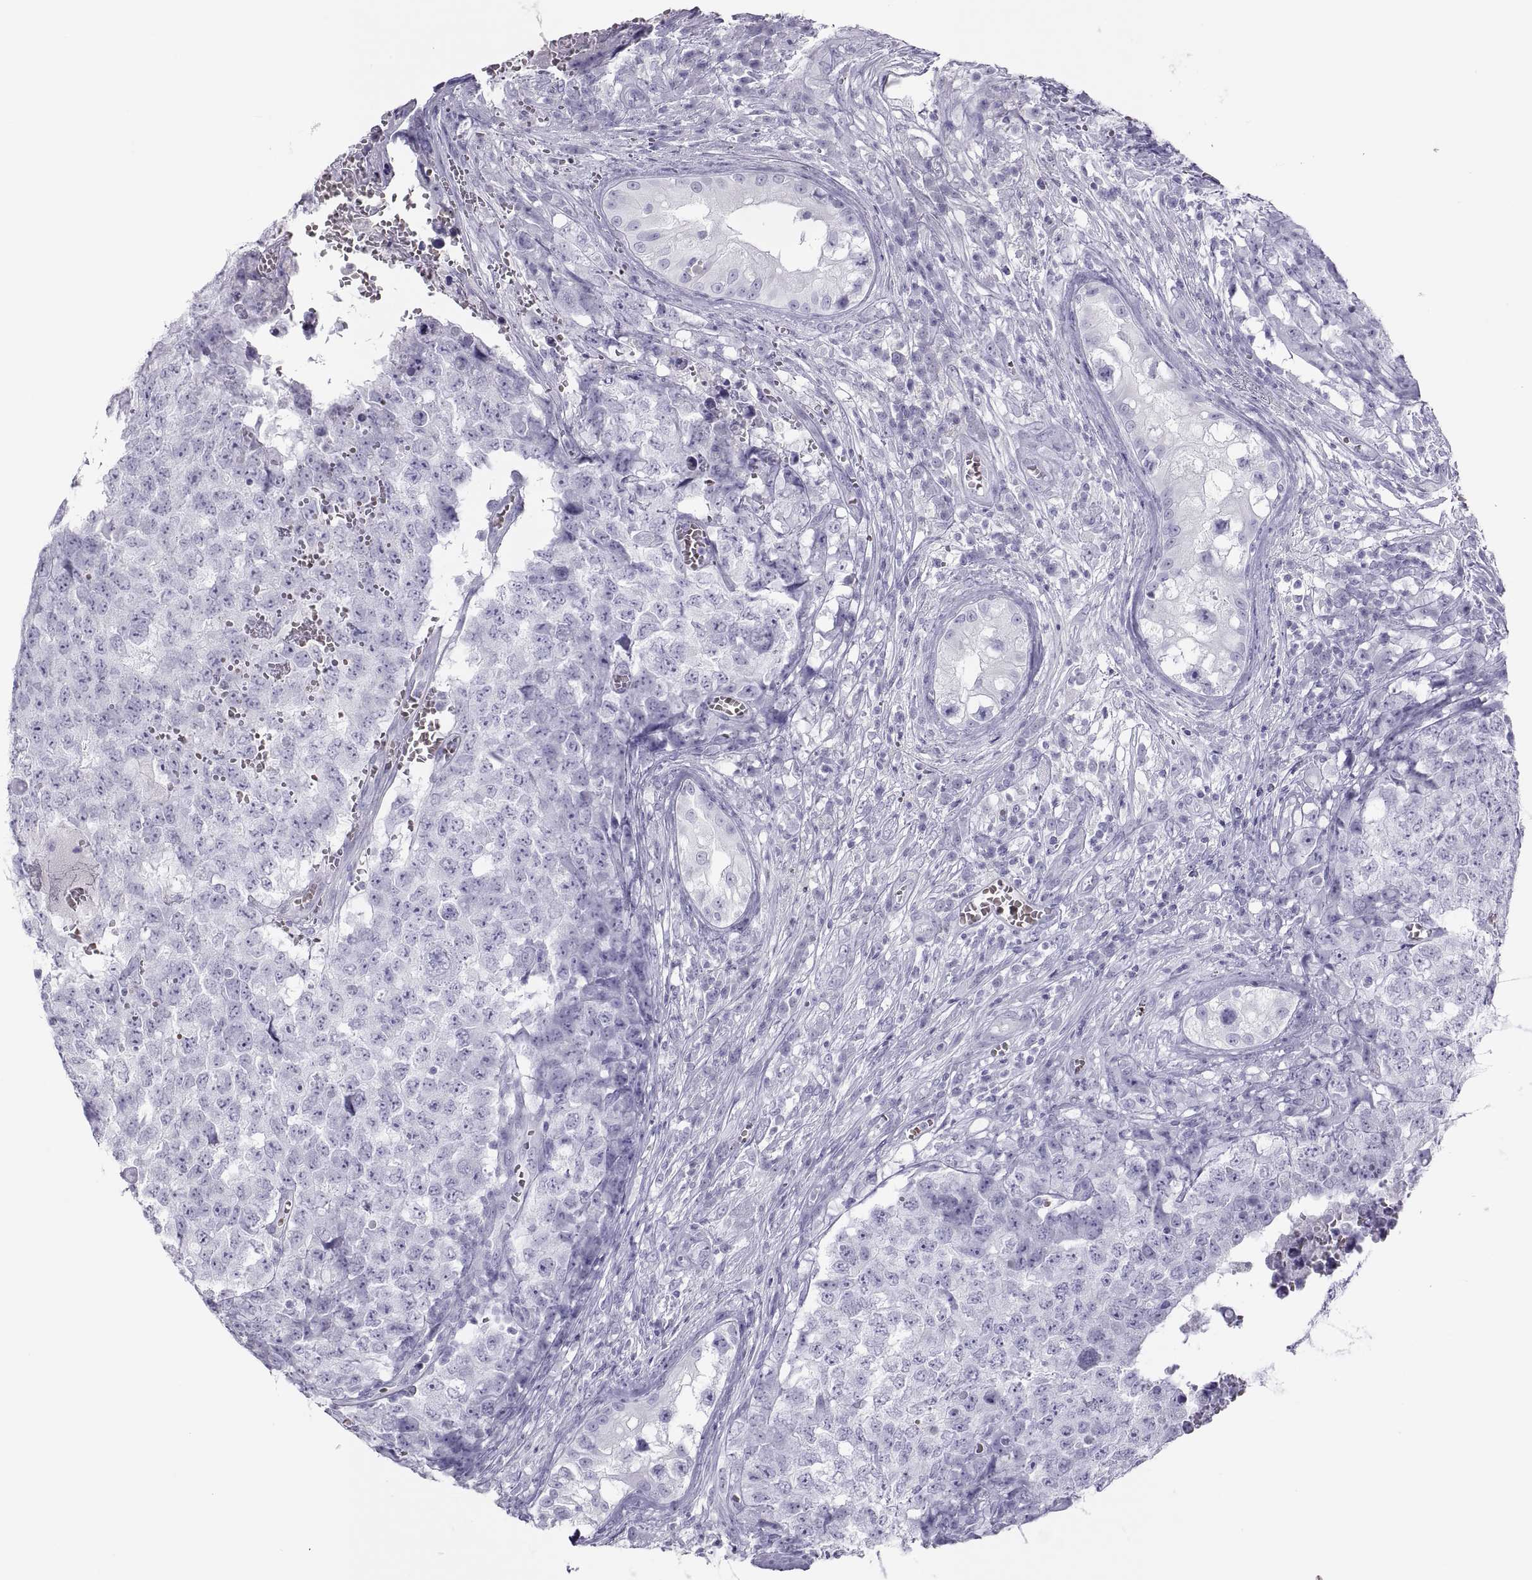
{"staining": {"intensity": "negative", "quantity": "none", "location": "none"}, "tissue": "testis cancer", "cell_type": "Tumor cells", "image_type": "cancer", "snomed": [{"axis": "morphology", "description": "Carcinoma, Embryonal, NOS"}, {"axis": "topography", "description": "Testis"}], "caption": "Image shows no protein expression in tumor cells of embryonal carcinoma (testis) tissue.", "gene": "SEMG1", "patient": {"sex": "male", "age": 23}}